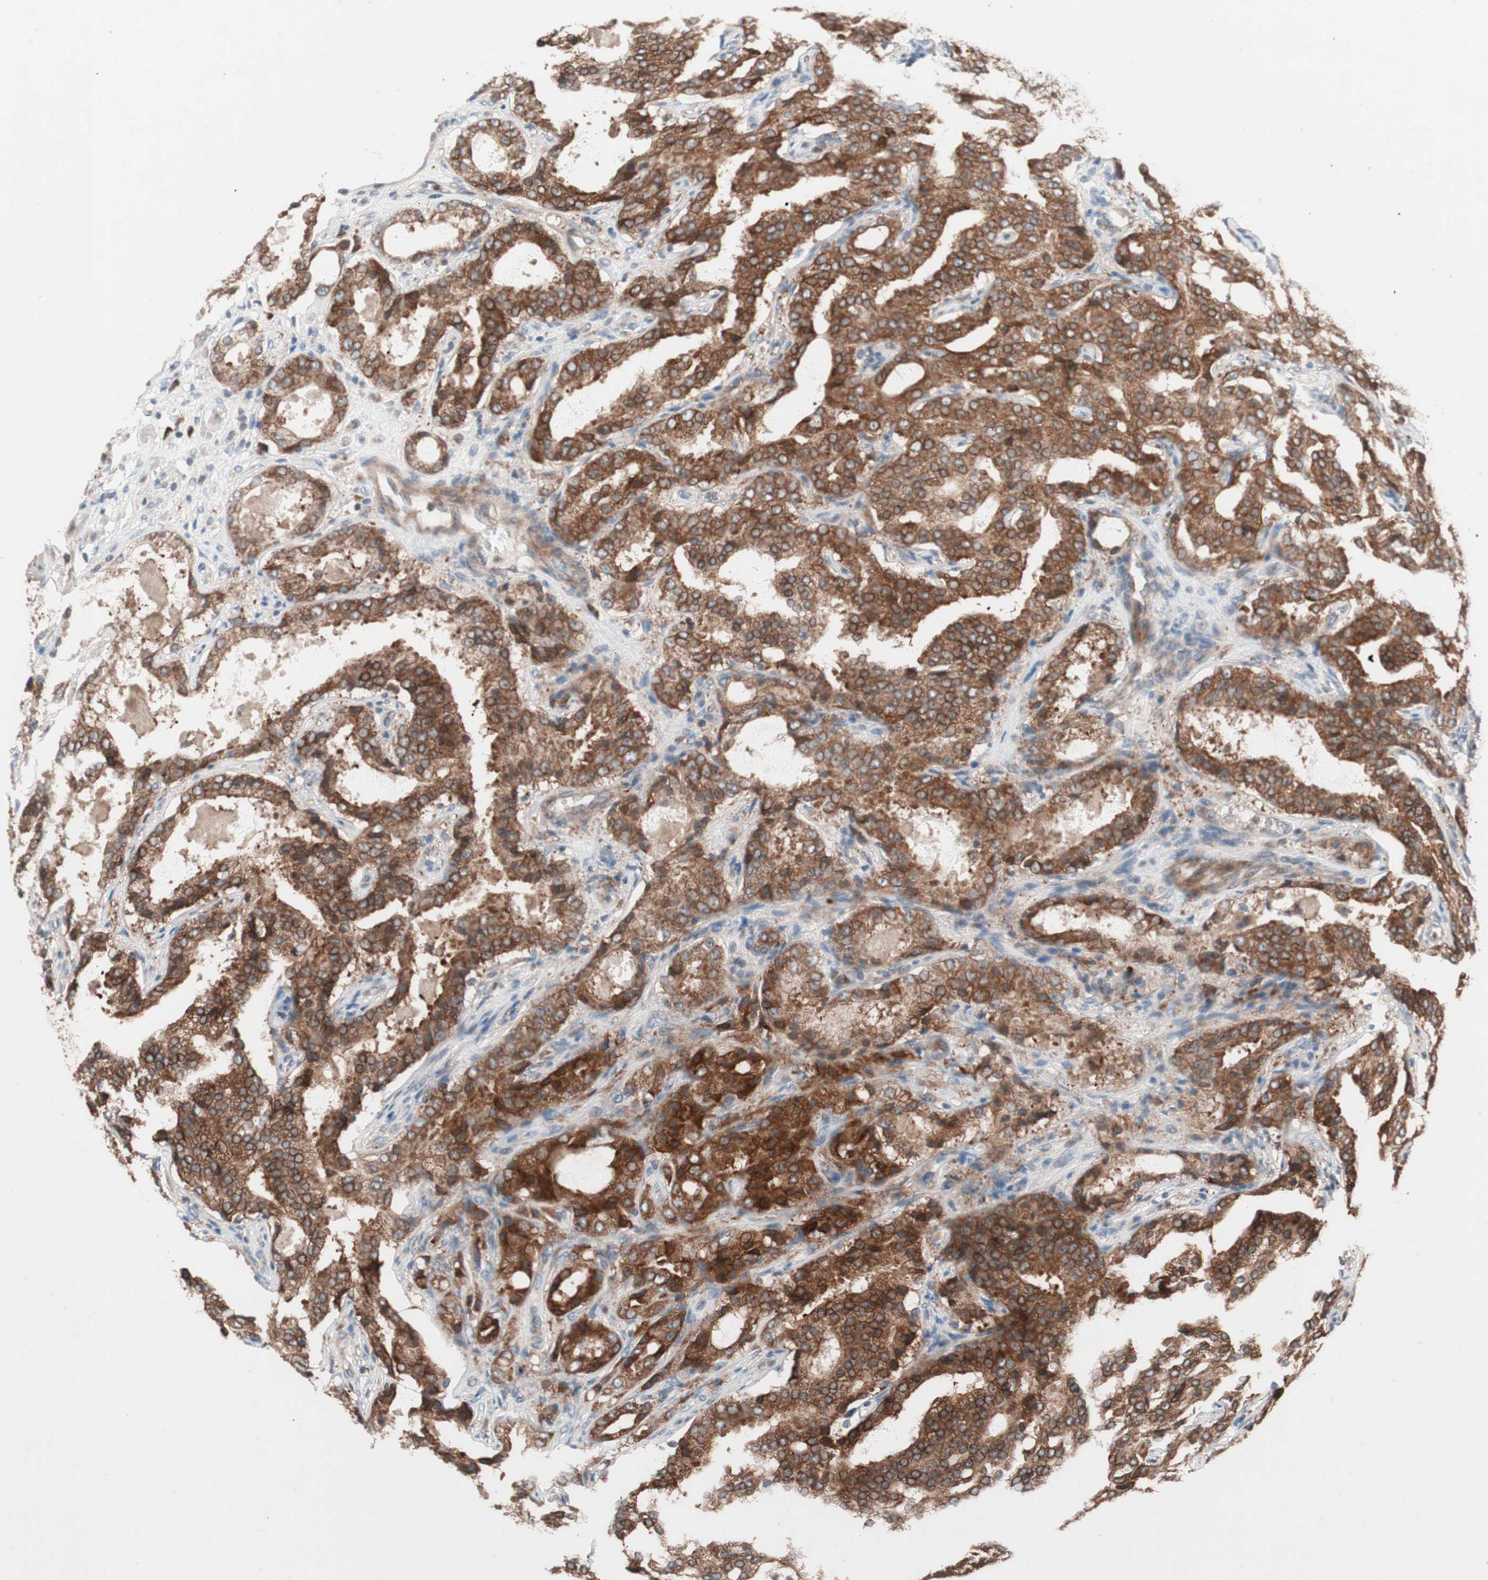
{"staining": {"intensity": "strong", "quantity": ">75%", "location": "cytoplasmic/membranous"}, "tissue": "prostate cancer", "cell_type": "Tumor cells", "image_type": "cancer", "snomed": [{"axis": "morphology", "description": "Adenocarcinoma, High grade"}, {"axis": "topography", "description": "Prostate"}], "caption": "IHC histopathology image of adenocarcinoma (high-grade) (prostate) stained for a protein (brown), which reveals high levels of strong cytoplasmic/membranous expression in about >75% of tumor cells.", "gene": "FAAH", "patient": {"sex": "male", "age": 72}}